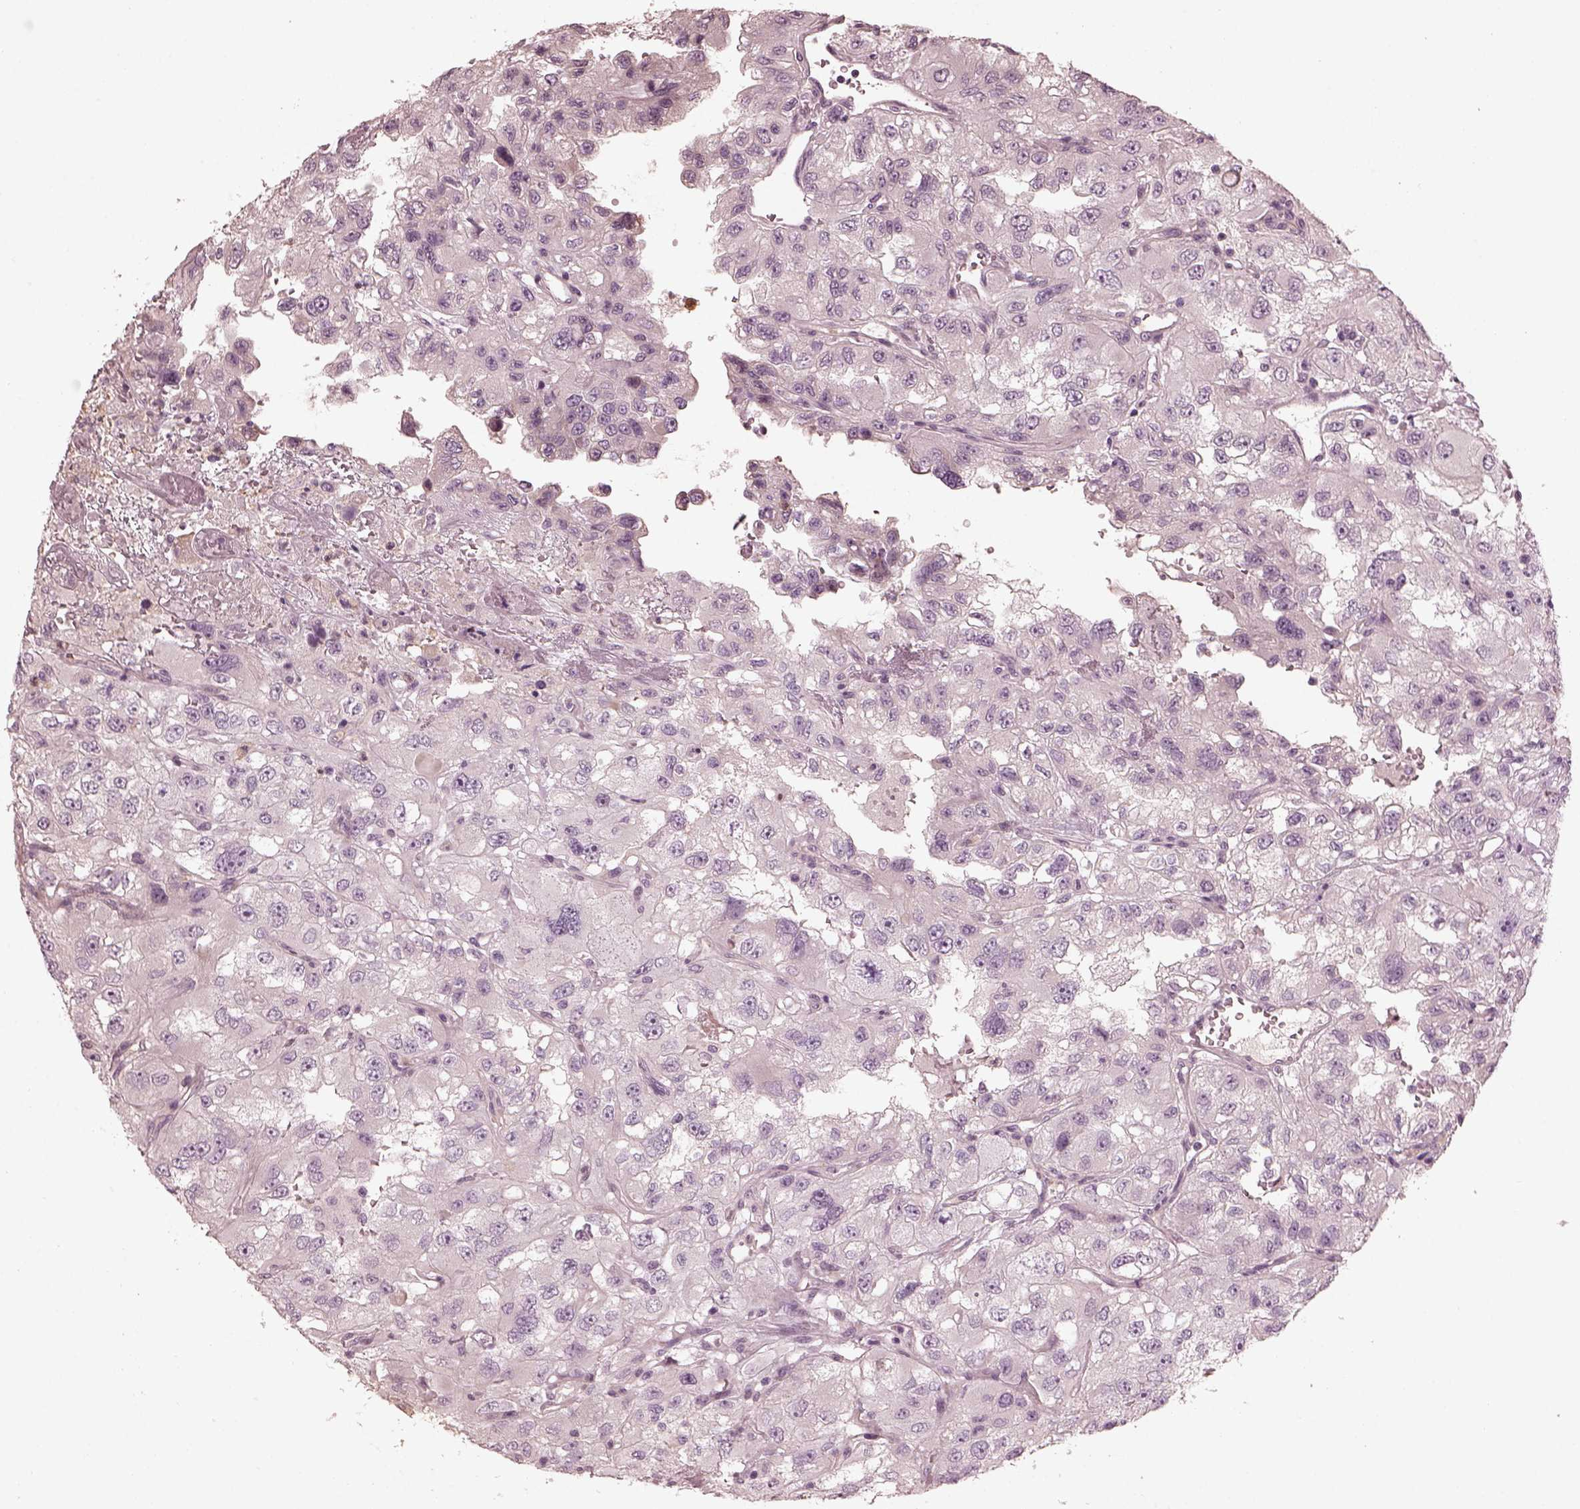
{"staining": {"intensity": "negative", "quantity": "none", "location": "none"}, "tissue": "renal cancer", "cell_type": "Tumor cells", "image_type": "cancer", "snomed": [{"axis": "morphology", "description": "Adenocarcinoma, NOS"}, {"axis": "topography", "description": "Kidney"}], "caption": "This image is of renal cancer (adenocarcinoma) stained with IHC to label a protein in brown with the nuclei are counter-stained blue. There is no expression in tumor cells.", "gene": "OPTC", "patient": {"sex": "male", "age": 64}}